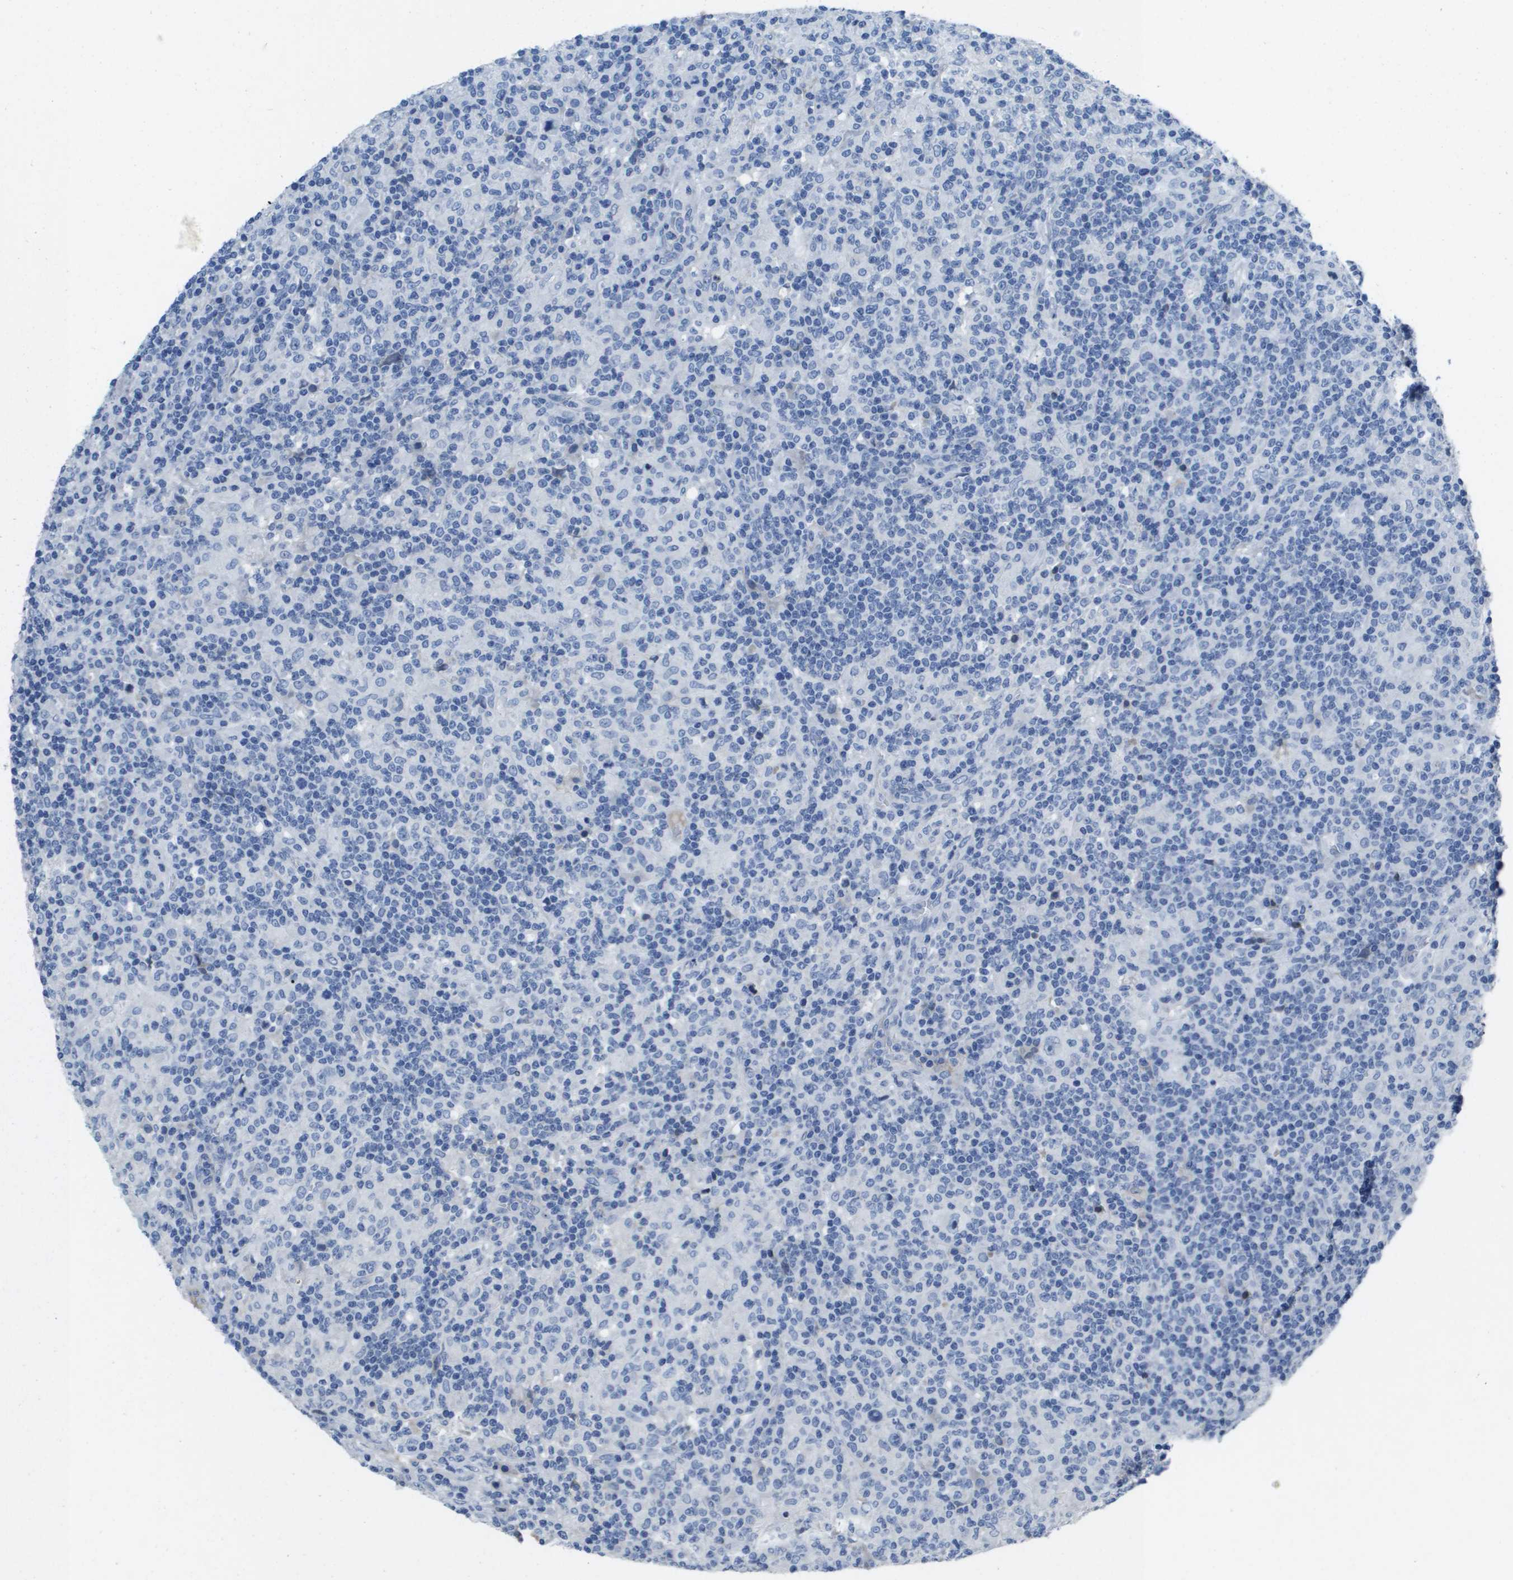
{"staining": {"intensity": "negative", "quantity": "none", "location": "none"}, "tissue": "lymphoma", "cell_type": "Tumor cells", "image_type": "cancer", "snomed": [{"axis": "morphology", "description": "Hodgkin's disease, NOS"}, {"axis": "topography", "description": "Lymph node"}], "caption": "This histopathology image is of lymphoma stained with immunohistochemistry to label a protein in brown with the nuclei are counter-stained blue. There is no expression in tumor cells. (Brightfield microscopy of DAB (3,3'-diaminobenzidine) immunohistochemistry (IHC) at high magnification).", "gene": "NCS1", "patient": {"sex": "male", "age": 70}}